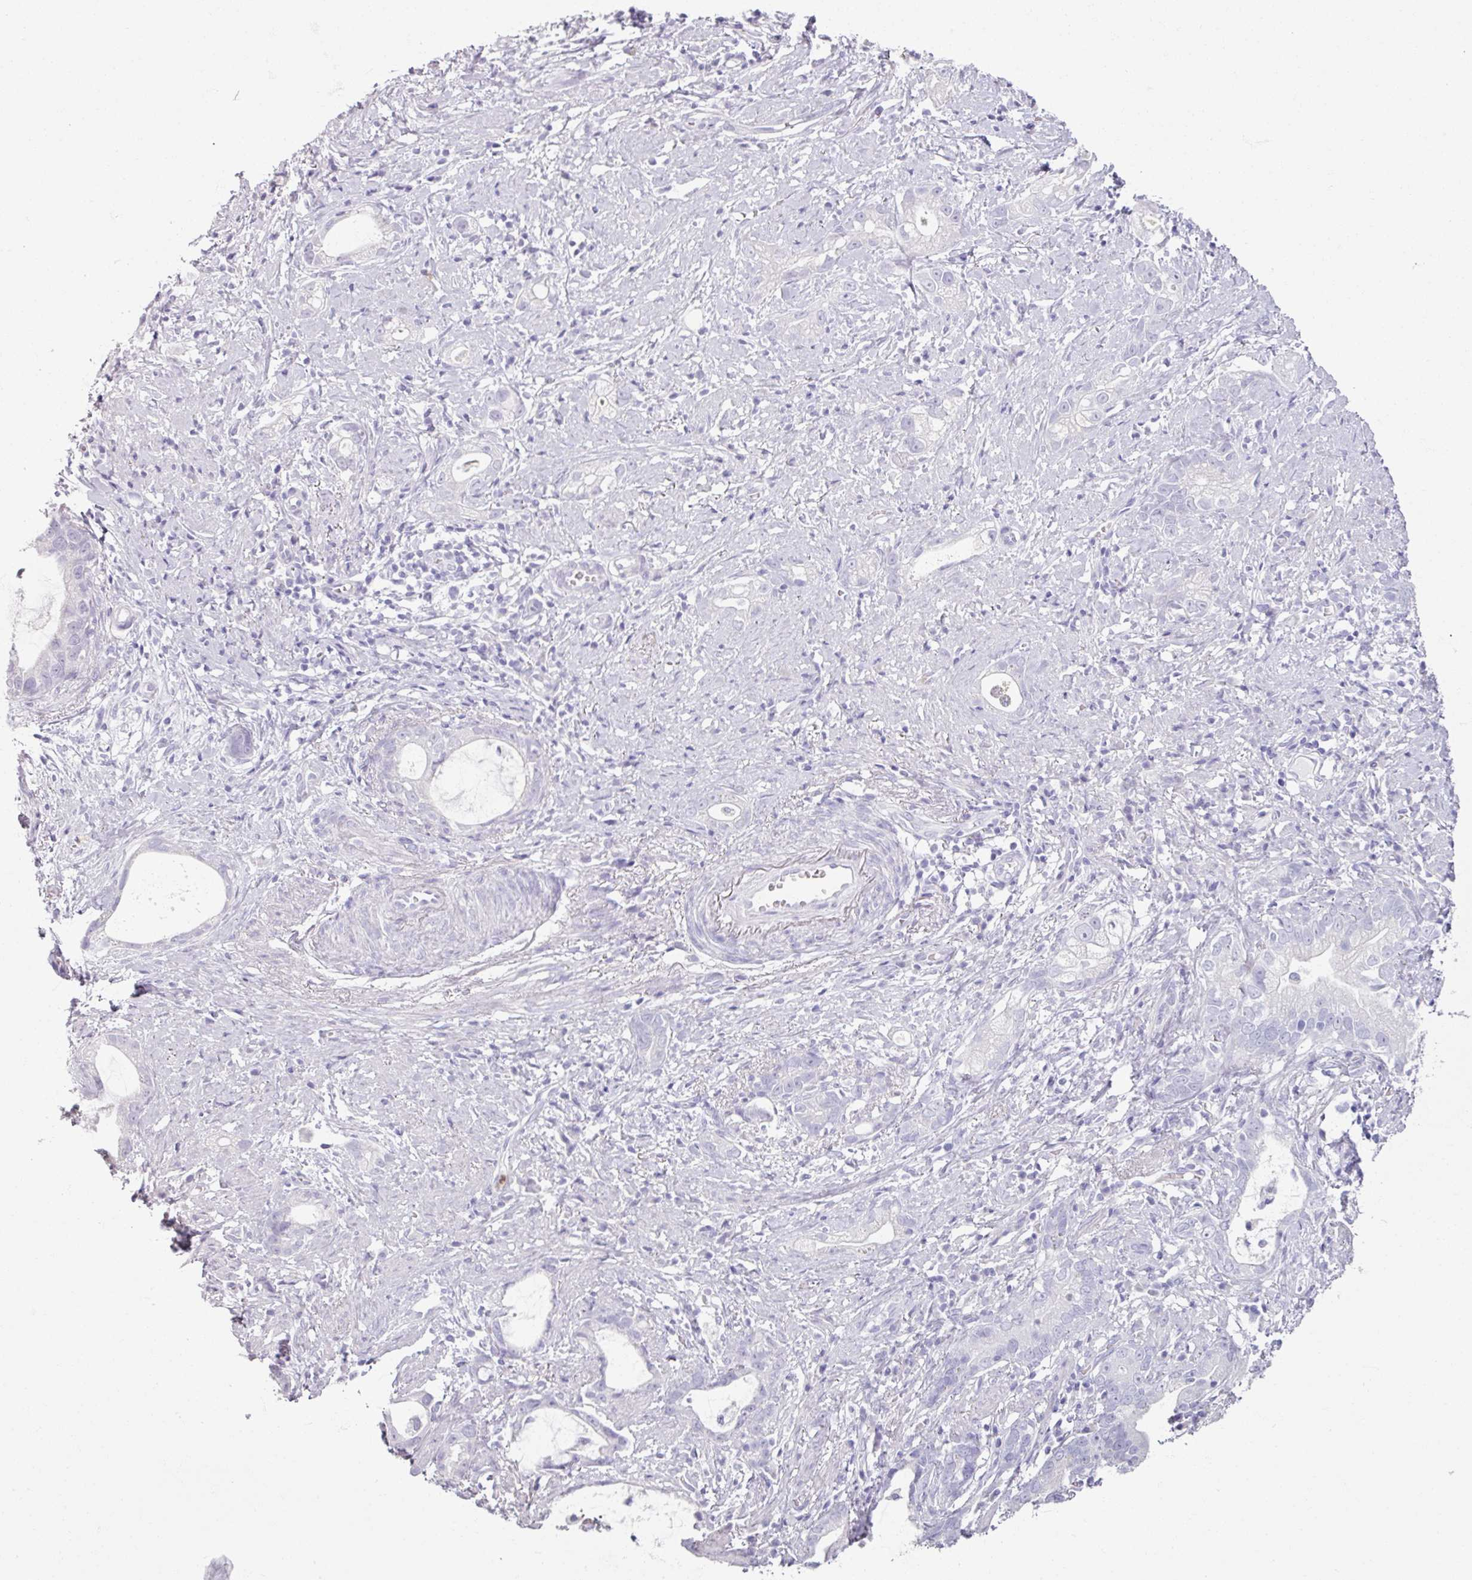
{"staining": {"intensity": "negative", "quantity": "none", "location": "none"}, "tissue": "stomach cancer", "cell_type": "Tumor cells", "image_type": "cancer", "snomed": [{"axis": "morphology", "description": "Adenocarcinoma, NOS"}, {"axis": "topography", "description": "Stomach"}], "caption": "Immunohistochemical staining of adenocarcinoma (stomach) displays no significant positivity in tumor cells.", "gene": "ARG1", "patient": {"sex": "male", "age": 55}}